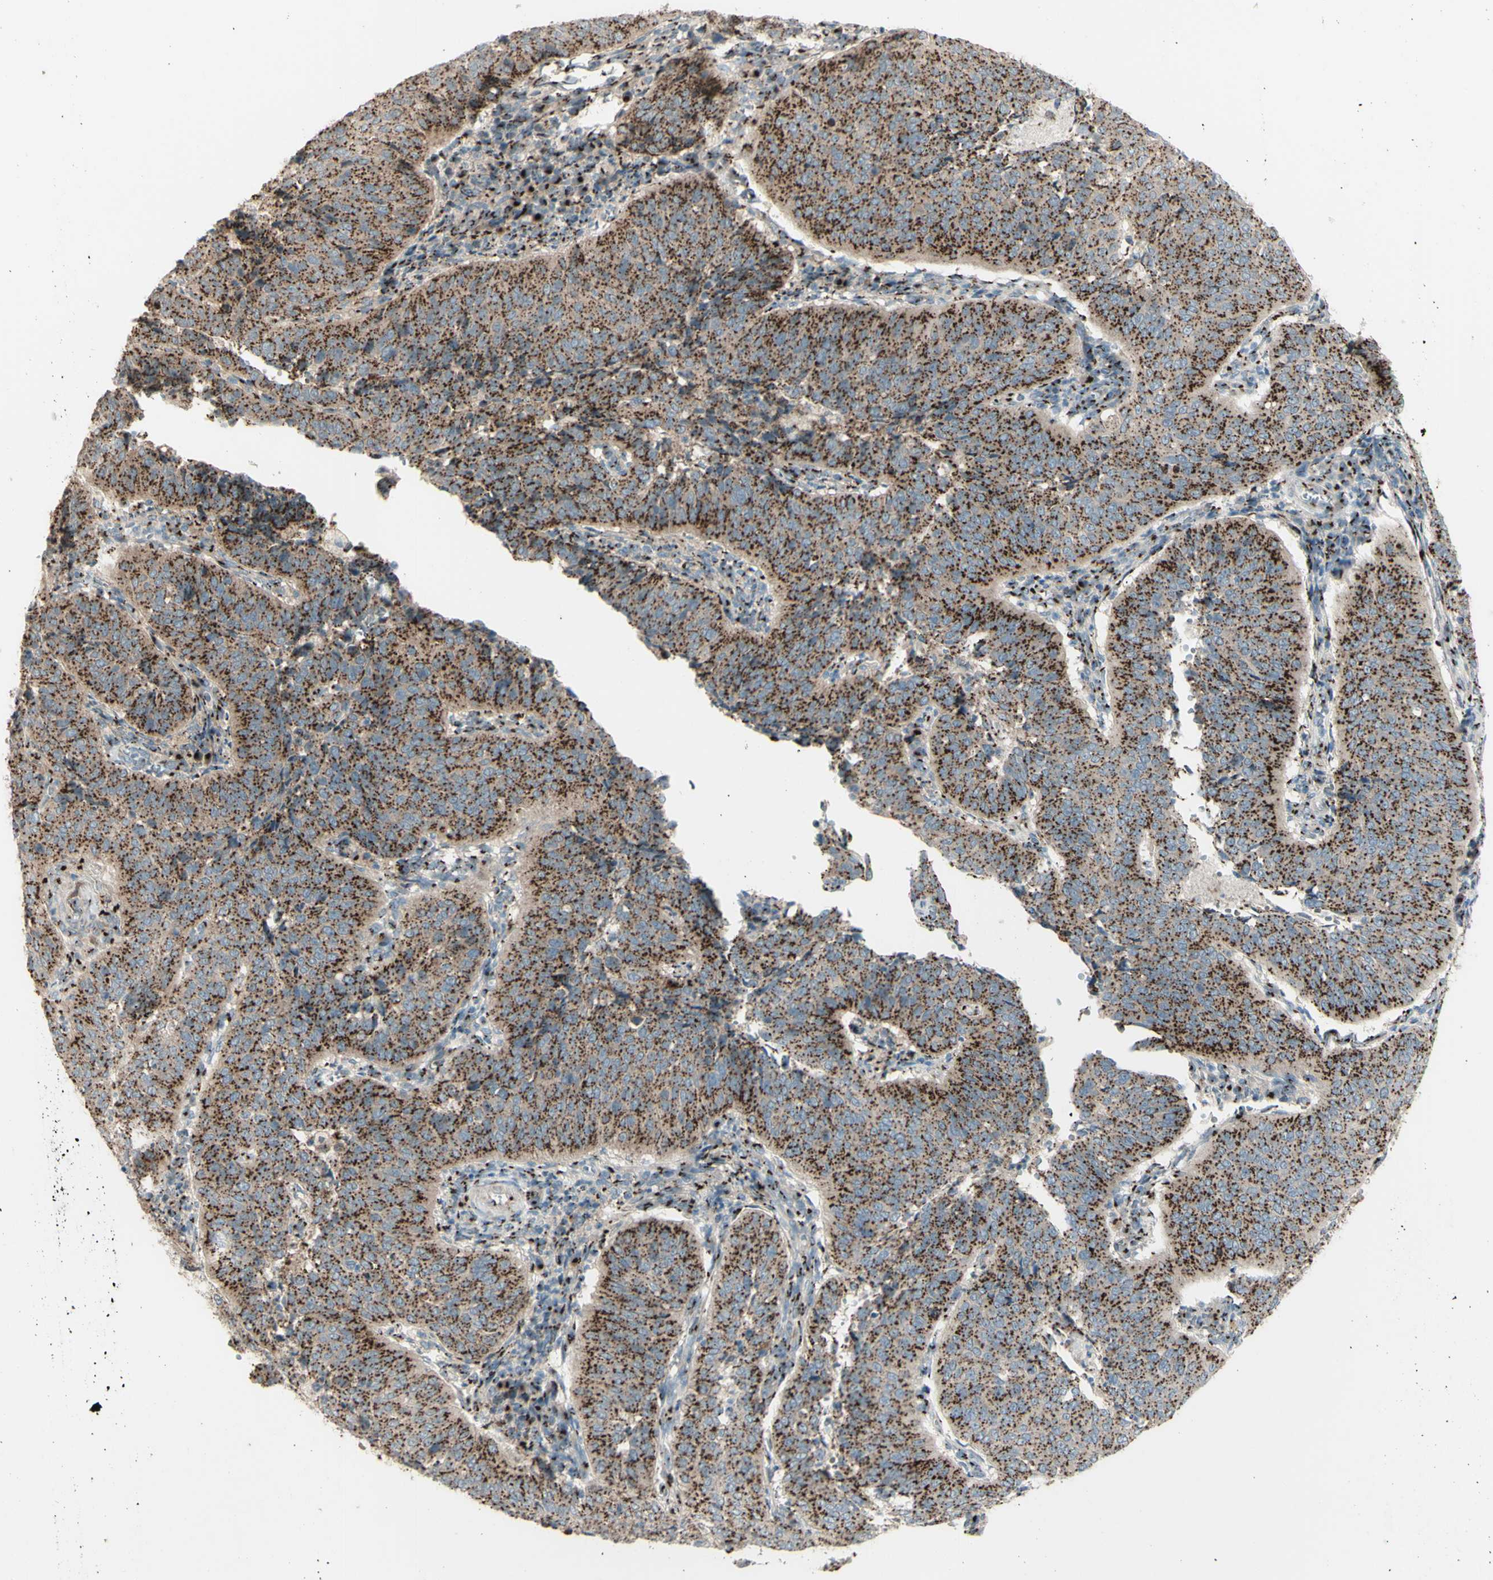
{"staining": {"intensity": "moderate", "quantity": ">75%", "location": "cytoplasmic/membranous"}, "tissue": "cervical cancer", "cell_type": "Tumor cells", "image_type": "cancer", "snomed": [{"axis": "morphology", "description": "Normal tissue, NOS"}, {"axis": "morphology", "description": "Squamous cell carcinoma, NOS"}, {"axis": "topography", "description": "Cervix"}], "caption": "Squamous cell carcinoma (cervical) stained for a protein displays moderate cytoplasmic/membranous positivity in tumor cells.", "gene": "BPNT2", "patient": {"sex": "female", "age": 39}}